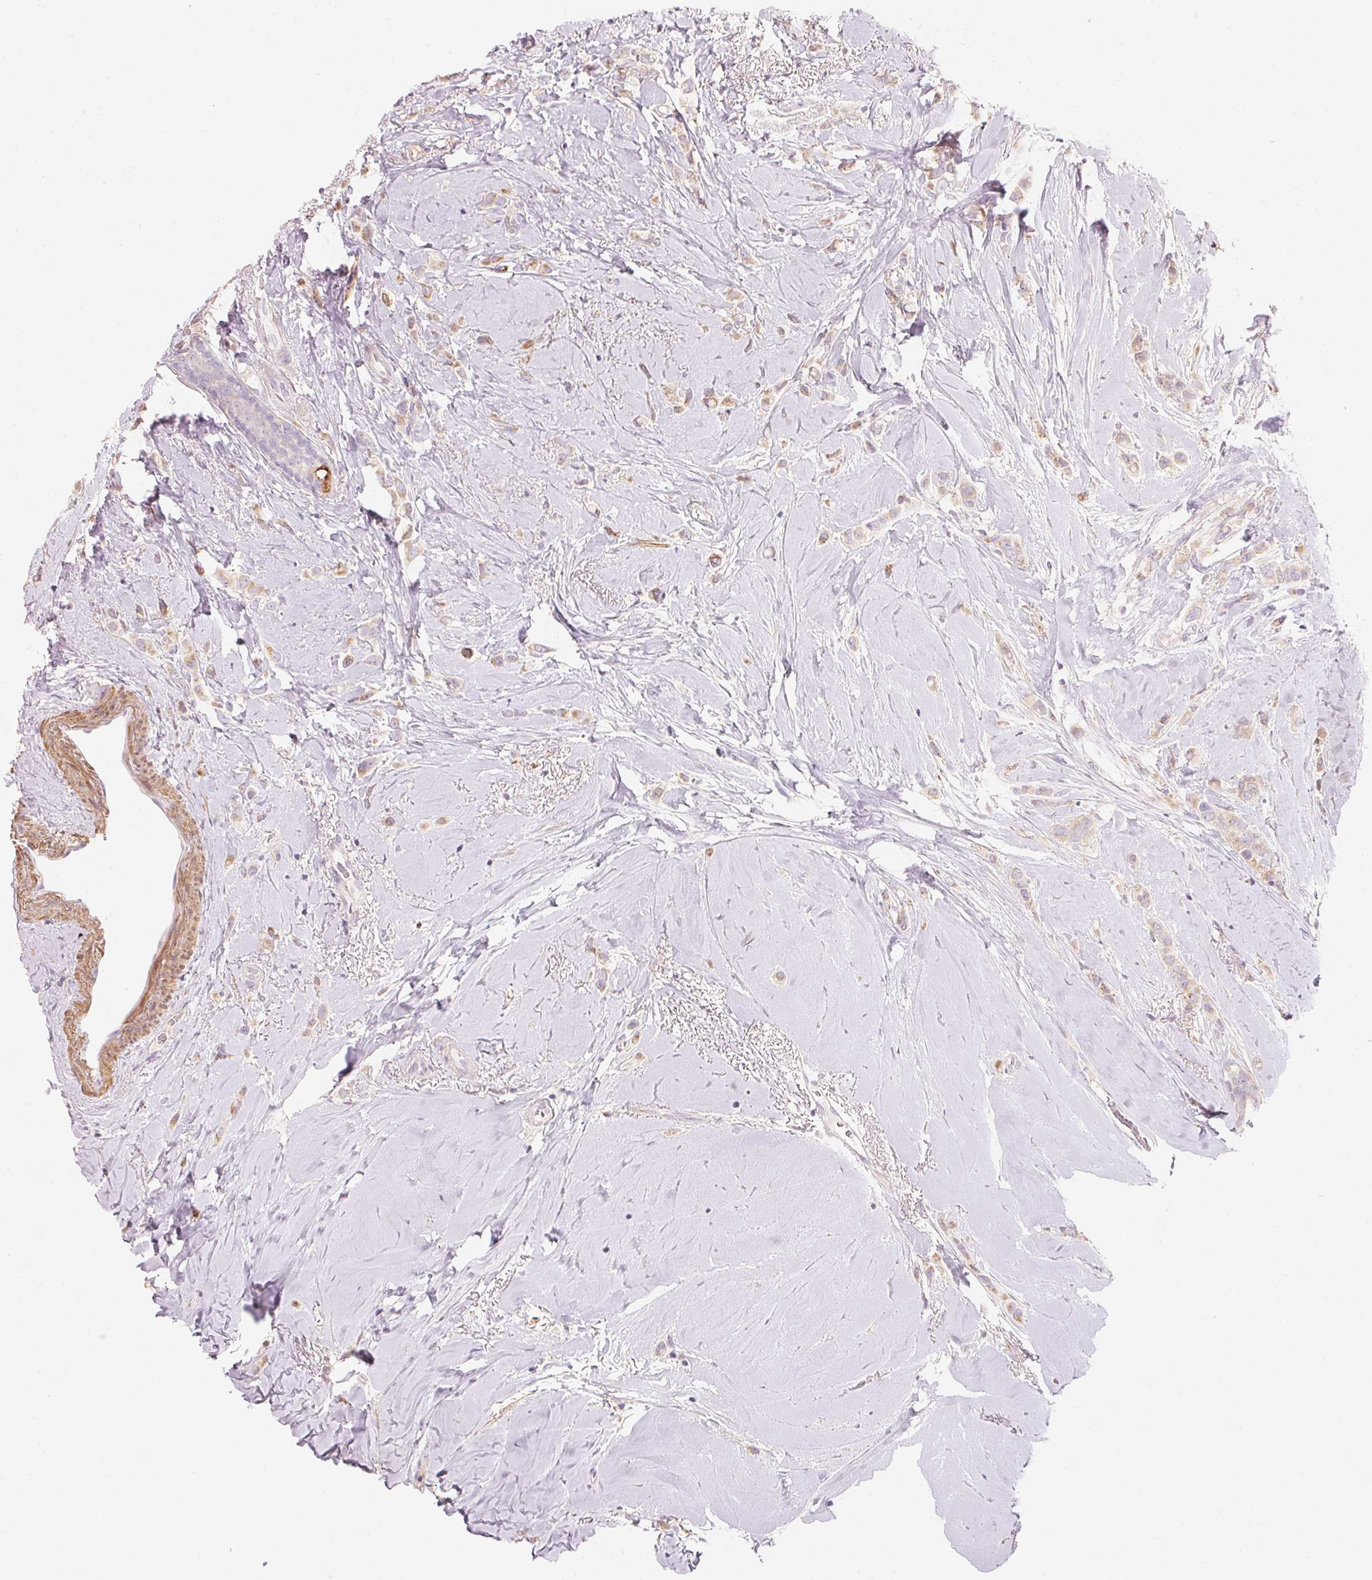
{"staining": {"intensity": "weak", "quantity": "25%-75%", "location": "cytoplasmic/membranous"}, "tissue": "breast cancer", "cell_type": "Tumor cells", "image_type": "cancer", "snomed": [{"axis": "morphology", "description": "Lobular carcinoma"}, {"axis": "topography", "description": "Breast"}], "caption": "Weak cytoplasmic/membranous expression is present in about 25%-75% of tumor cells in breast cancer. Ihc stains the protein in brown and the nuclei are stained blue.", "gene": "DRAM2", "patient": {"sex": "female", "age": 66}}